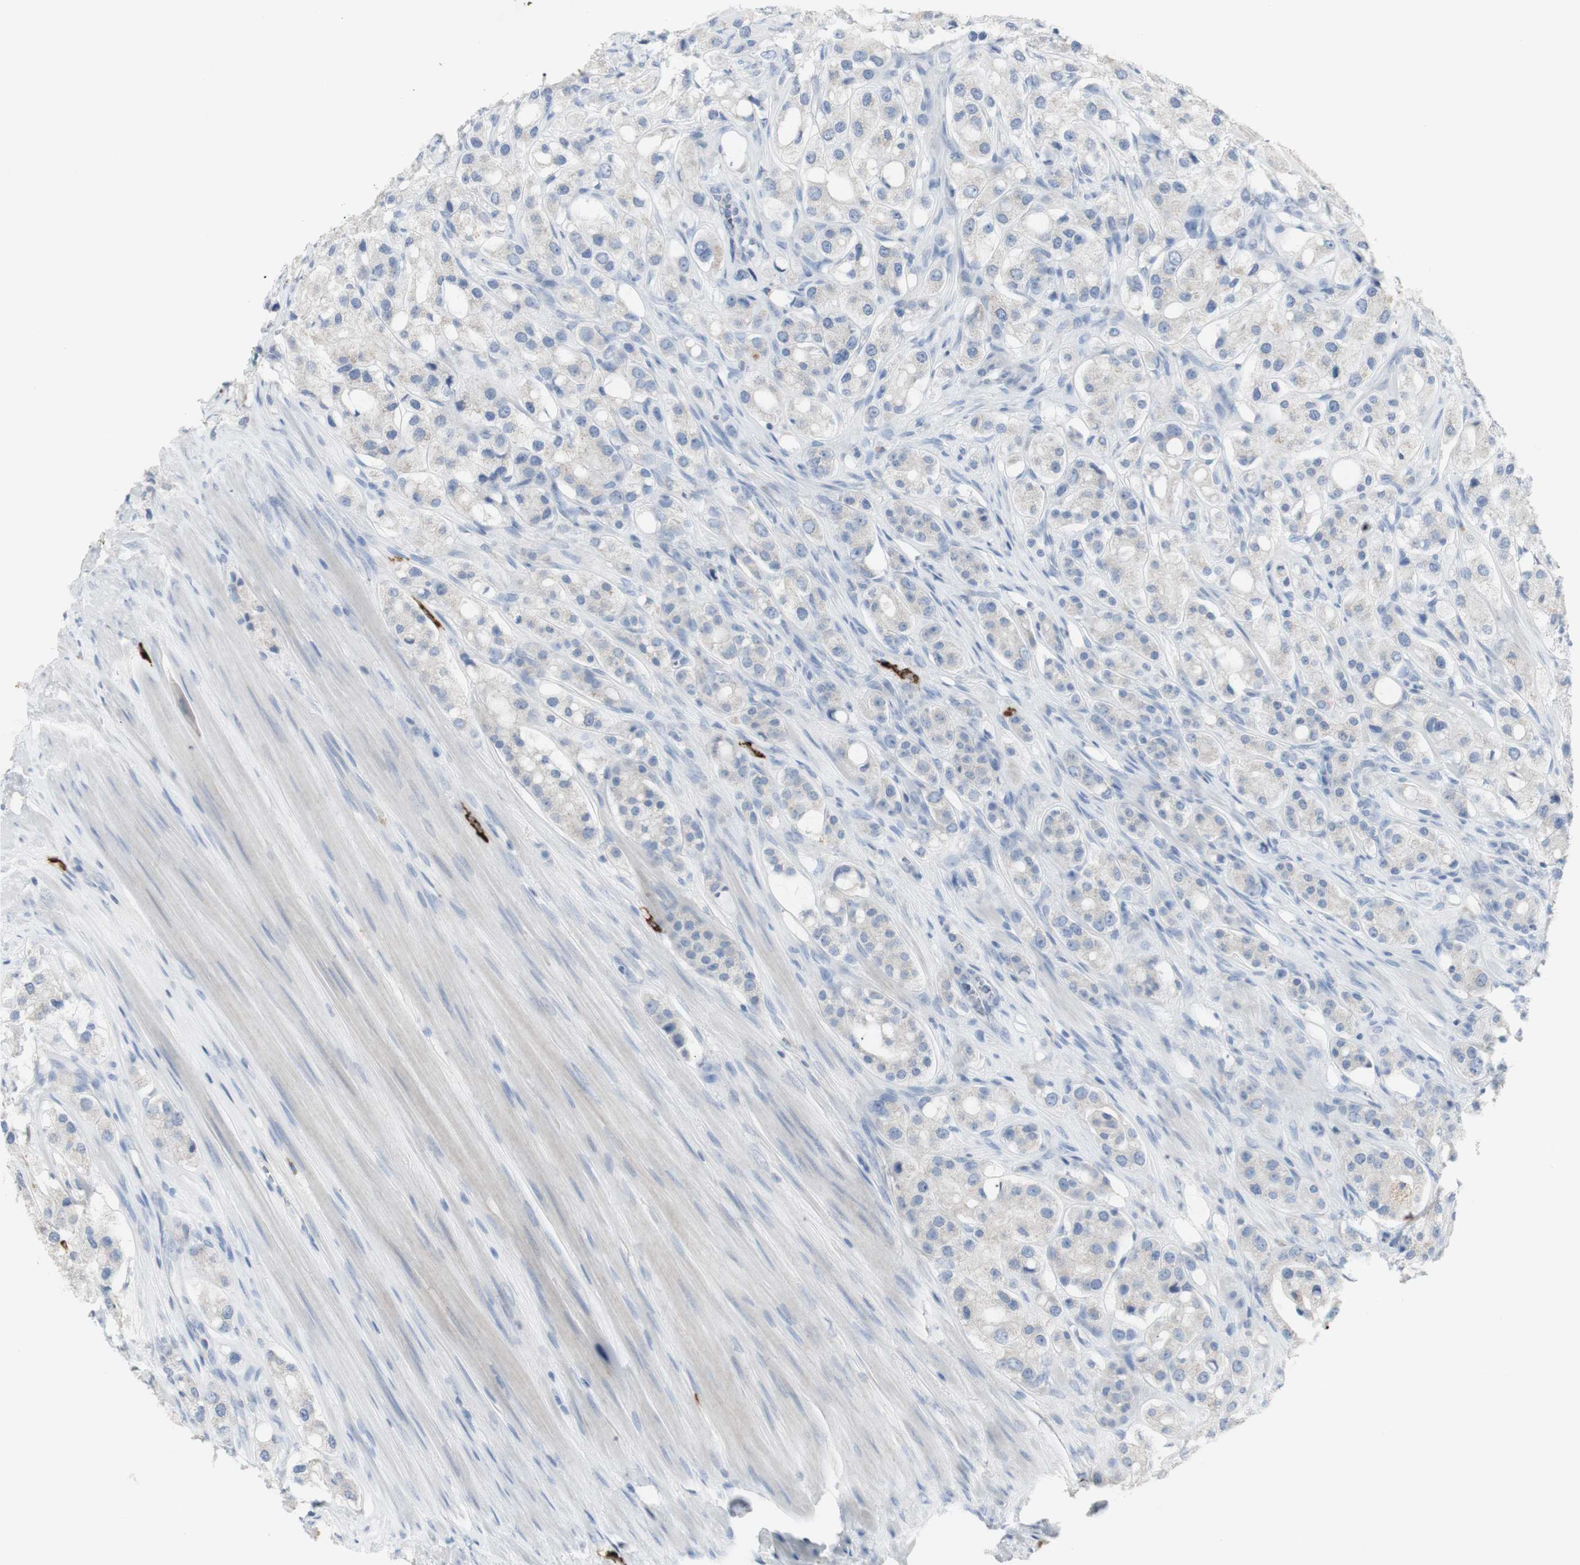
{"staining": {"intensity": "negative", "quantity": "none", "location": "none"}, "tissue": "prostate cancer", "cell_type": "Tumor cells", "image_type": "cancer", "snomed": [{"axis": "morphology", "description": "Adenocarcinoma, High grade"}, {"axis": "topography", "description": "Prostate"}], "caption": "DAB immunohistochemical staining of prostate cancer (adenocarcinoma (high-grade)) exhibits no significant staining in tumor cells.", "gene": "CD207", "patient": {"sex": "male", "age": 65}}